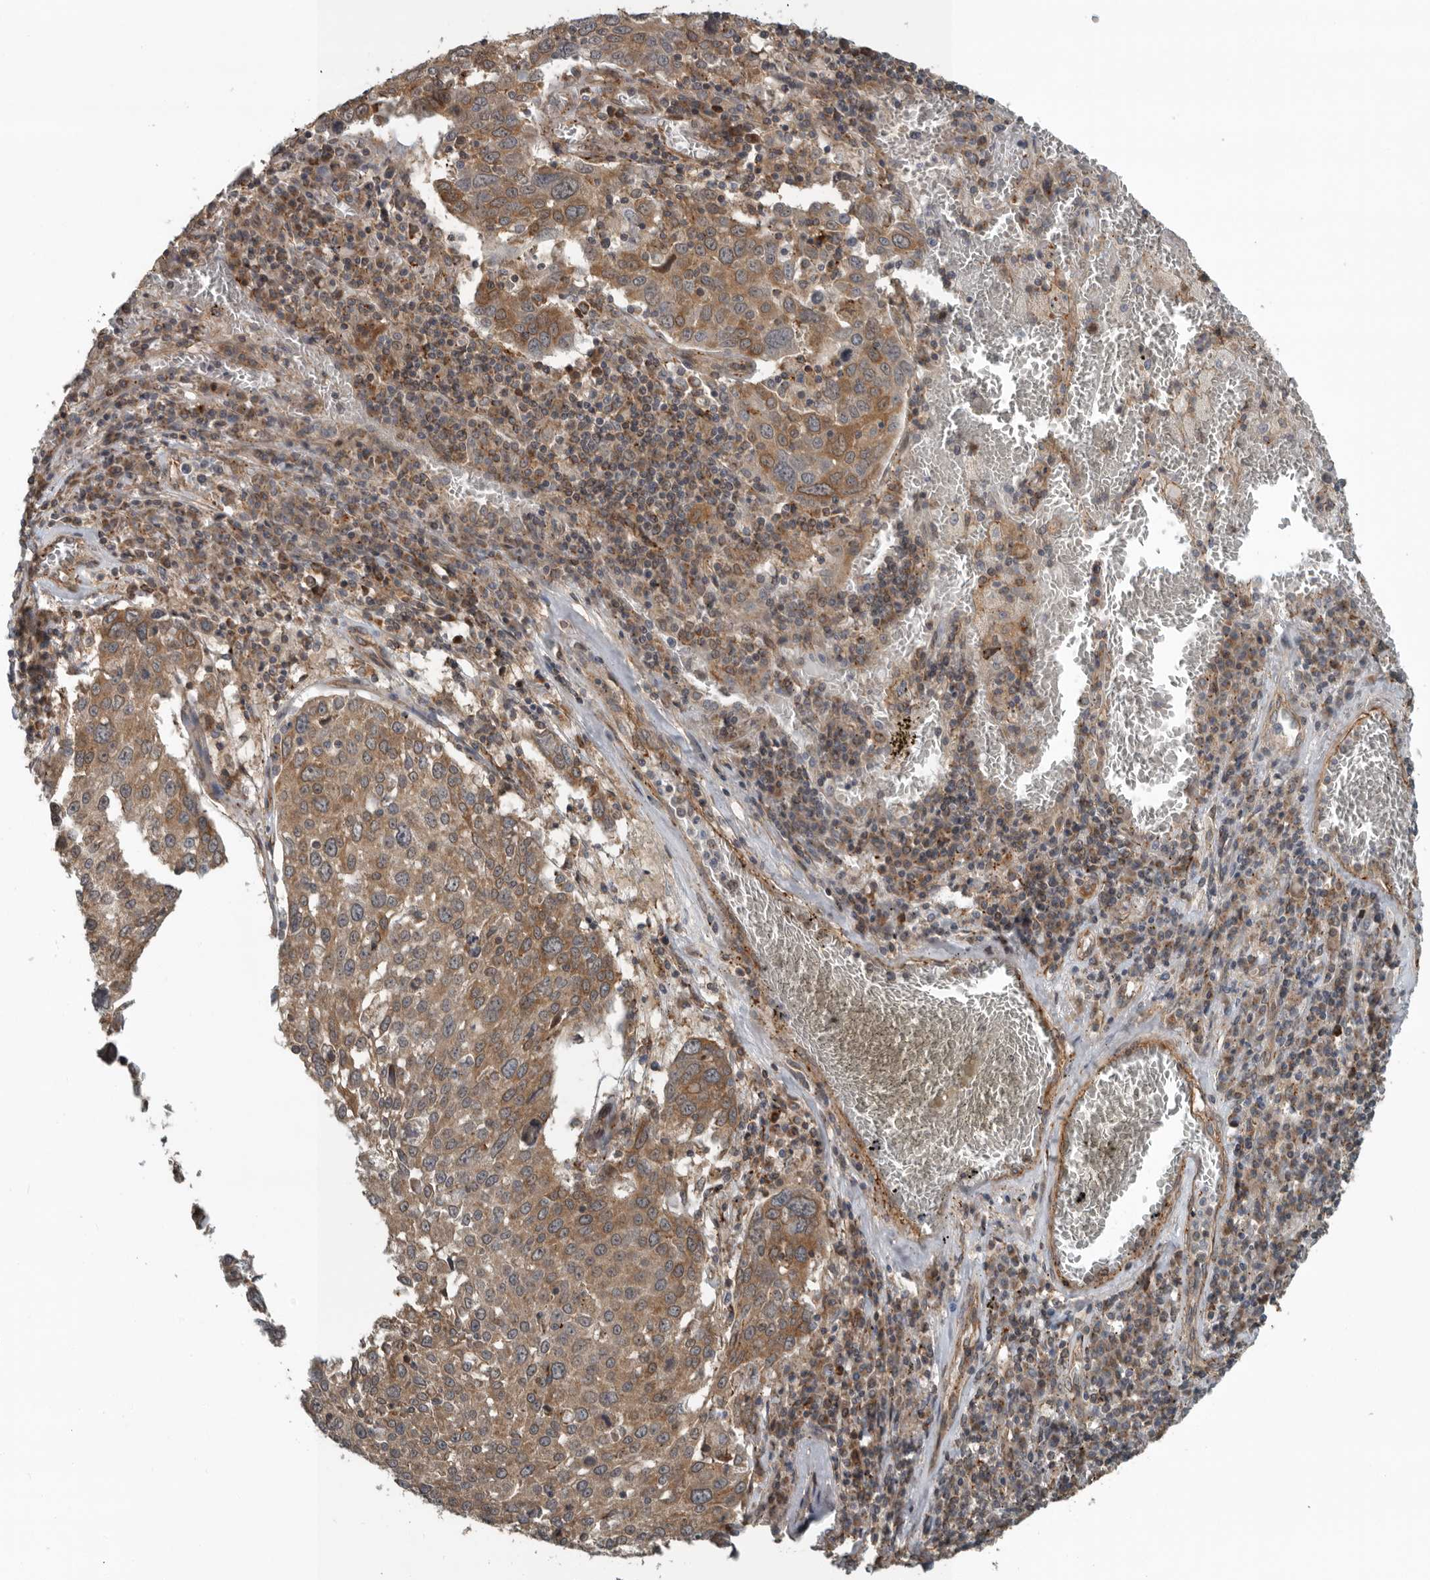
{"staining": {"intensity": "moderate", "quantity": ">75%", "location": "cytoplasmic/membranous"}, "tissue": "lung cancer", "cell_type": "Tumor cells", "image_type": "cancer", "snomed": [{"axis": "morphology", "description": "Squamous cell carcinoma, NOS"}, {"axis": "topography", "description": "Lung"}], "caption": "A photomicrograph showing moderate cytoplasmic/membranous expression in approximately >75% of tumor cells in lung cancer (squamous cell carcinoma), as visualized by brown immunohistochemical staining.", "gene": "AMFR", "patient": {"sex": "male", "age": 65}}